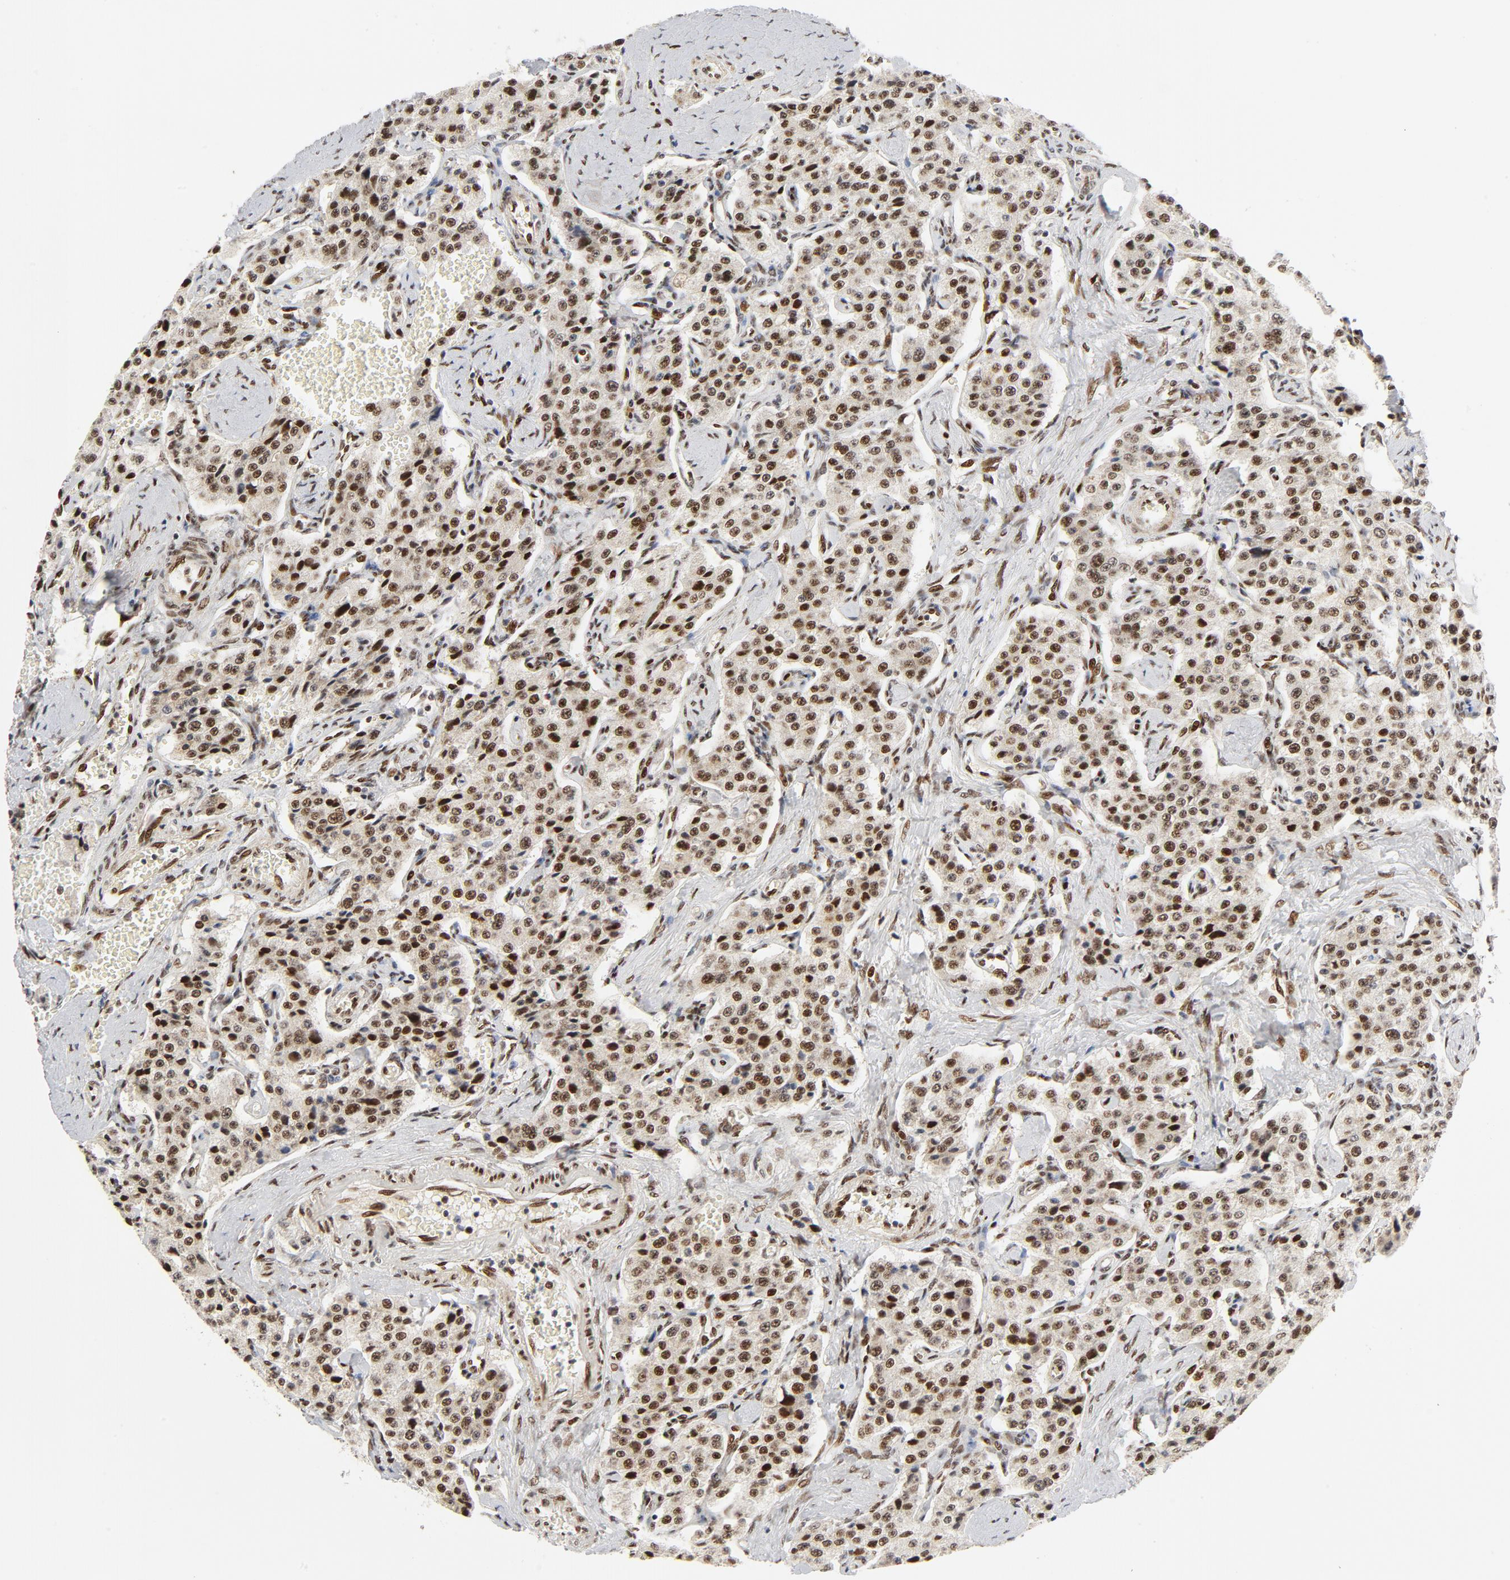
{"staining": {"intensity": "moderate", "quantity": ">75%", "location": "nuclear"}, "tissue": "carcinoid", "cell_type": "Tumor cells", "image_type": "cancer", "snomed": [{"axis": "morphology", "description": "Carcinoid, malignant, NOS"}, {"axis": "topography", "description": "Small intestine"}], "caption": "Protein analysis of carcinoid tissue exhibits moderate nuclear staining in approximately >75% of tumor cells. (IHC, brightfield microscopy, high magnification).", "gene": "MEF2A", "patient": {"sex": "male", "age": 52}}